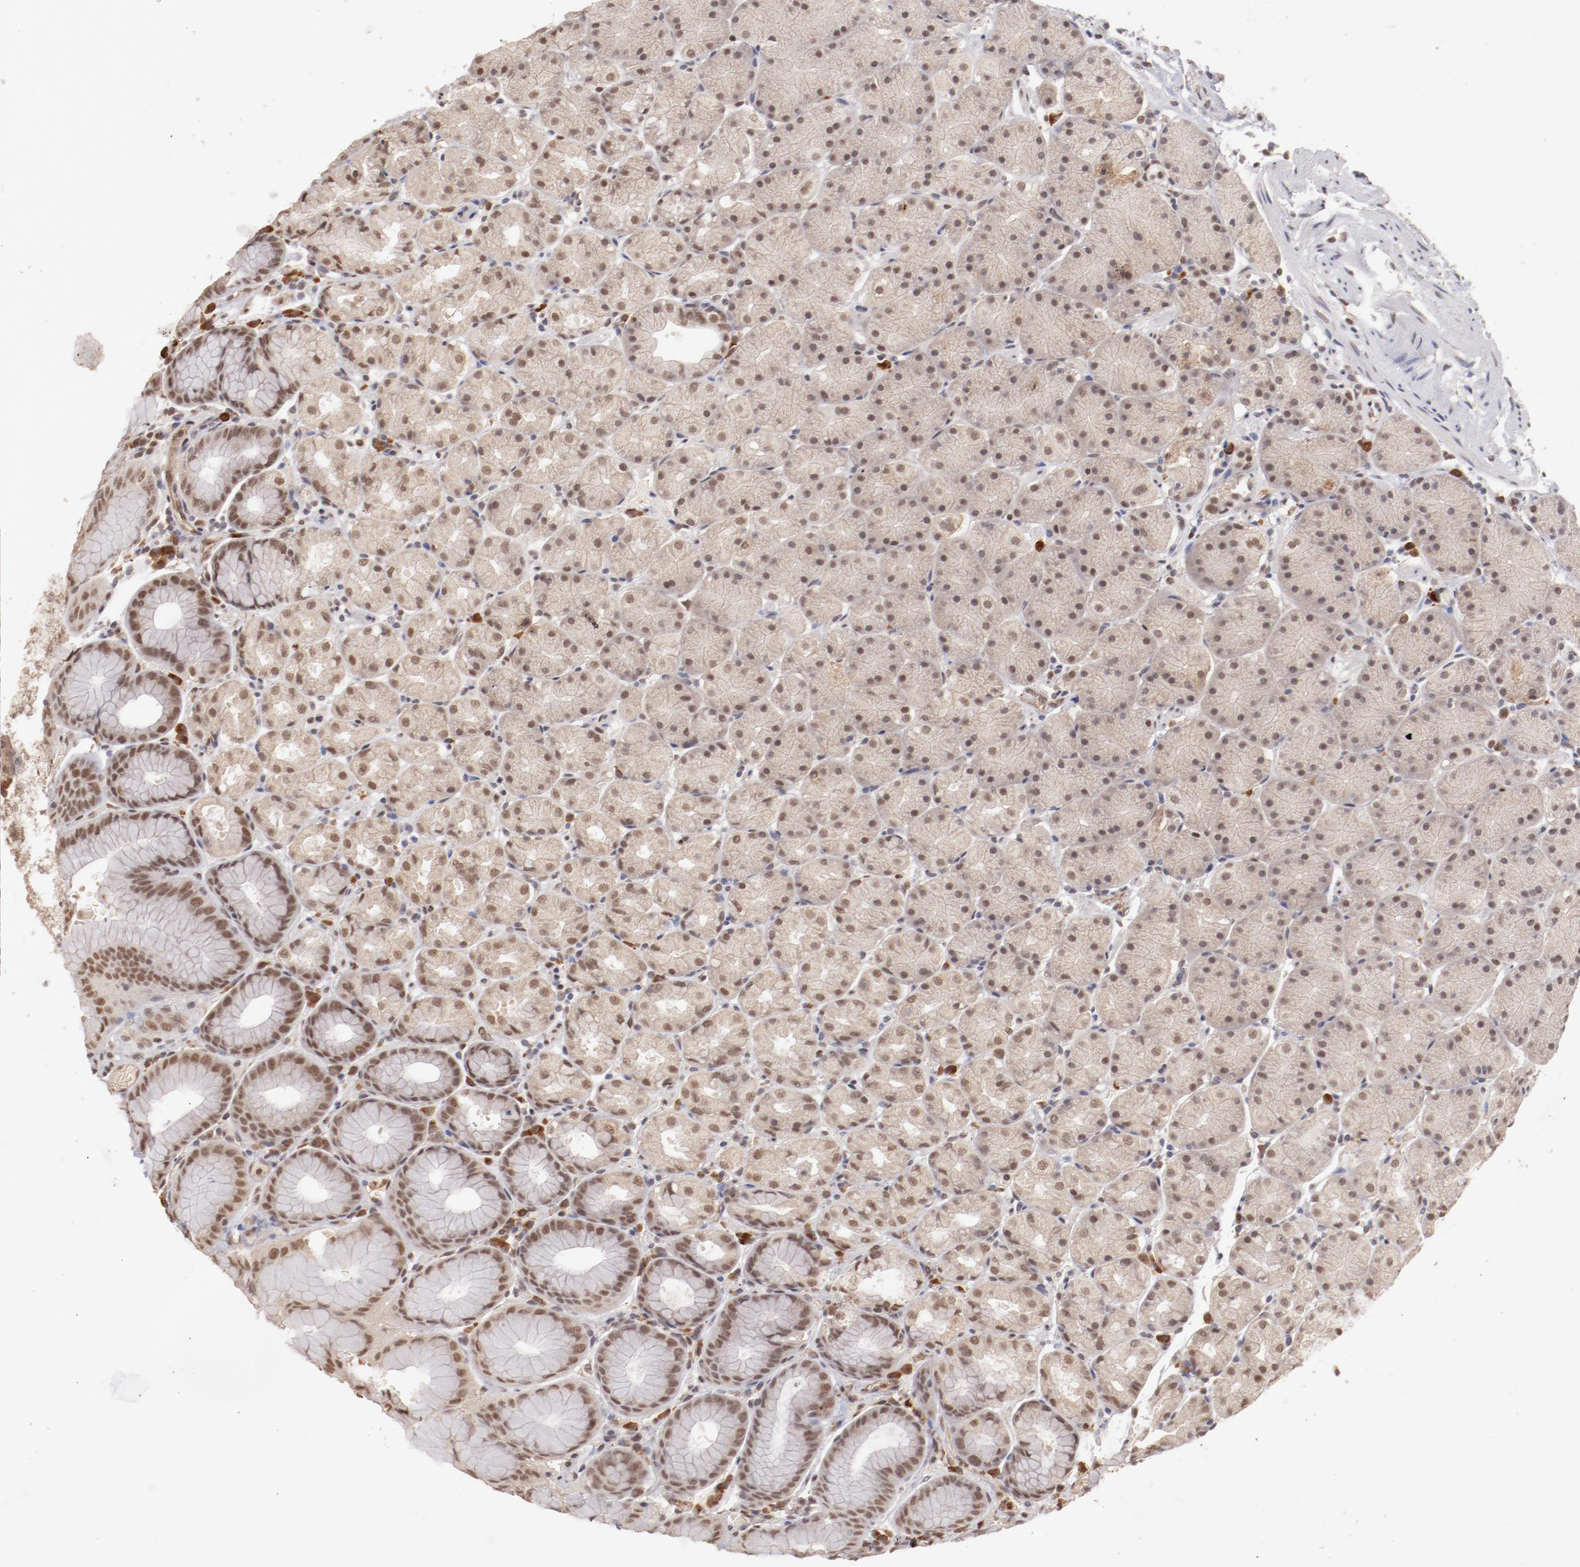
{"staining": {"intensity": "weak", "quantity": ">75%", "location": "cytoplasmic/membranous,nuclear"}, "tissue": "stomach", "cell_type": "Glandular cells", "image_type": "normal", "snomed": [{"axis": "morphology", "description": "Normal tissue, NOS"}, {"axis": "topography", "description": "Stomach, upper"}, {"axis": "topography", "description": "Stomach"}], "caption": "Human stomach stained for a protein (brown) reveals weak cytoplasmic/membranous,nuclear positive staining in about >75% of glandular cells.", "gene": "NFE2", "patient": {"sex": "male", "age": 76}}